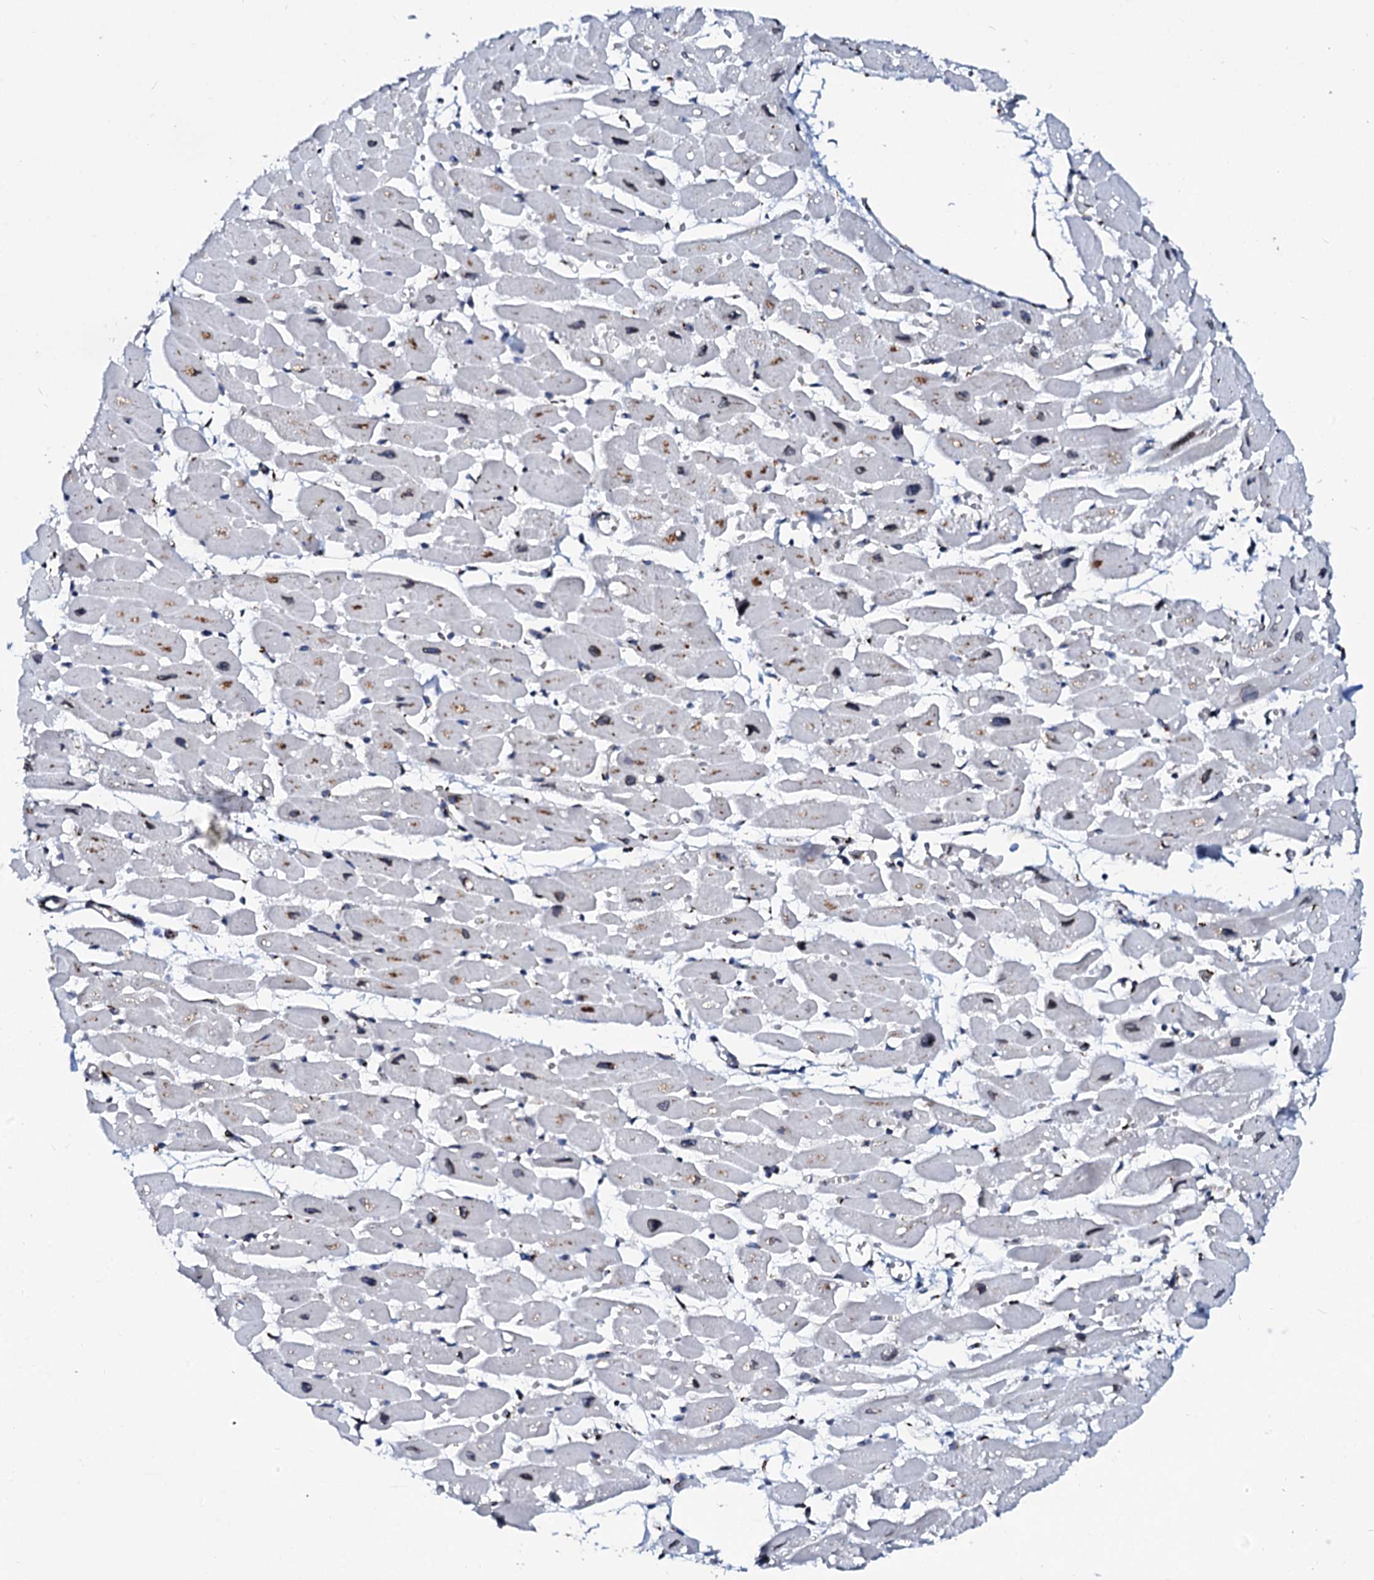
{"staining": {"intensity": "negative", "quantity": "none", "location": "none"}, "tissue": "heart muscle", "cell_type": "Cardiomyocytes", "image_type": "normal", "snomed": [{"axis": "morphology", "description": "Normal tissue, NOS"}, {"axis": "topography", "description": "Heart"}], "caption": "Immunohistochemistry micrograph of benign heart muscle: human heart muscle stained with DAB (3,3'-diaminobenzidine) displays no significant protein staining in cardiomyocytes.", "gene": "TMCO3", "patient": {"sex": "female", "age": 54}}